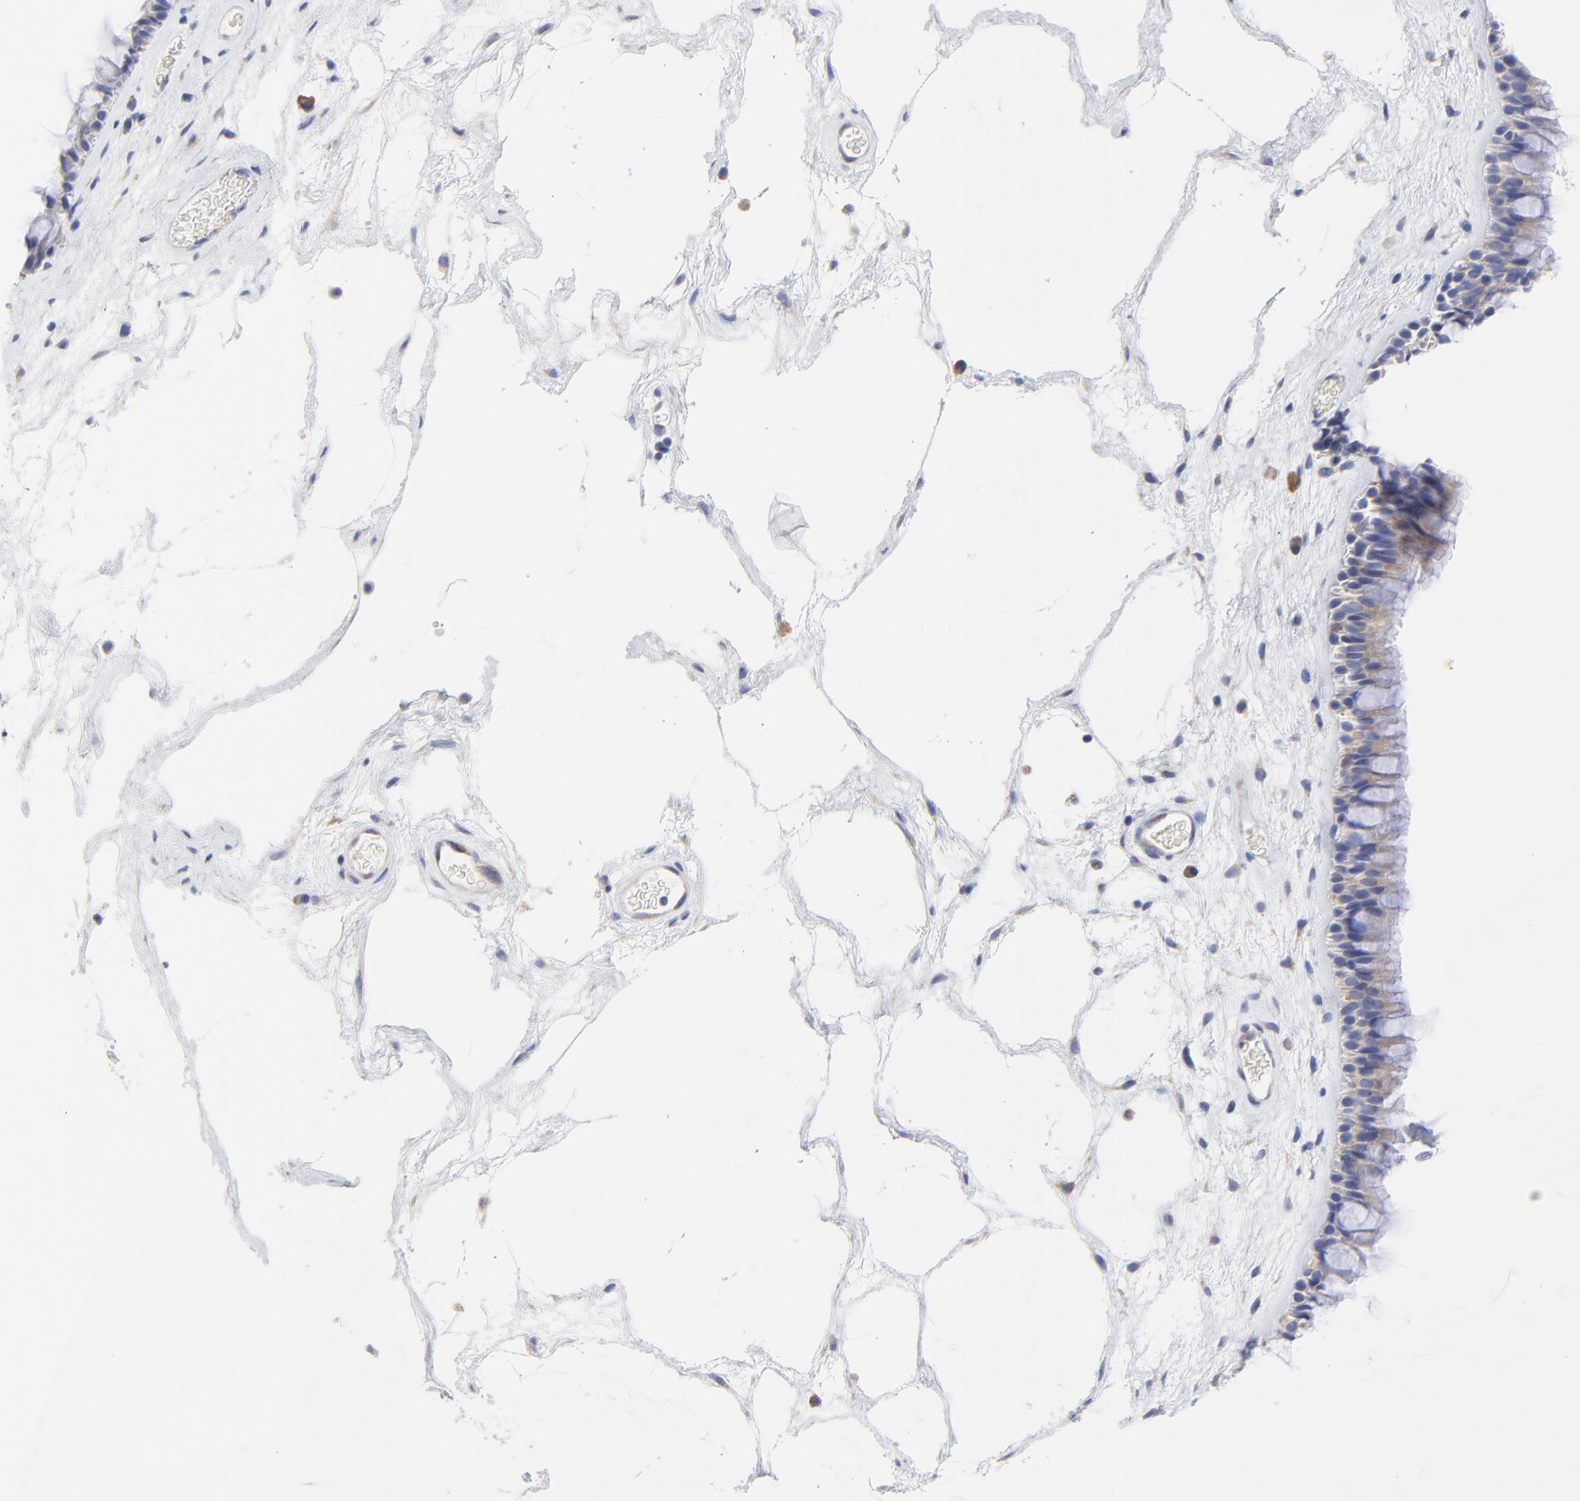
{"staining": {"intensity": "weak", "quantity": ">75%", "location": "cytoplasmic/membranous"}, "tissue": "nasopharynx", "cell_type": "Respiratory epithelial cells", "image_type": "normal", "snomed": [{"axis": "morphology", "description": "Normal tissue, NOS"}, {"axis": "morphology", "description": "Inflammation, NOS"}, {"axis": "topography", "description": "Nasopharynx"}], "caption": "This image reveals immunohistochemistry (IHC) staining of normal nasopharynx, with low weak cytoplasmic/membranous positivity in about >75% of respiratory epithelial cells.", "gene": "MOSPD2", "patient": {"sex": "male", "age": 48}}